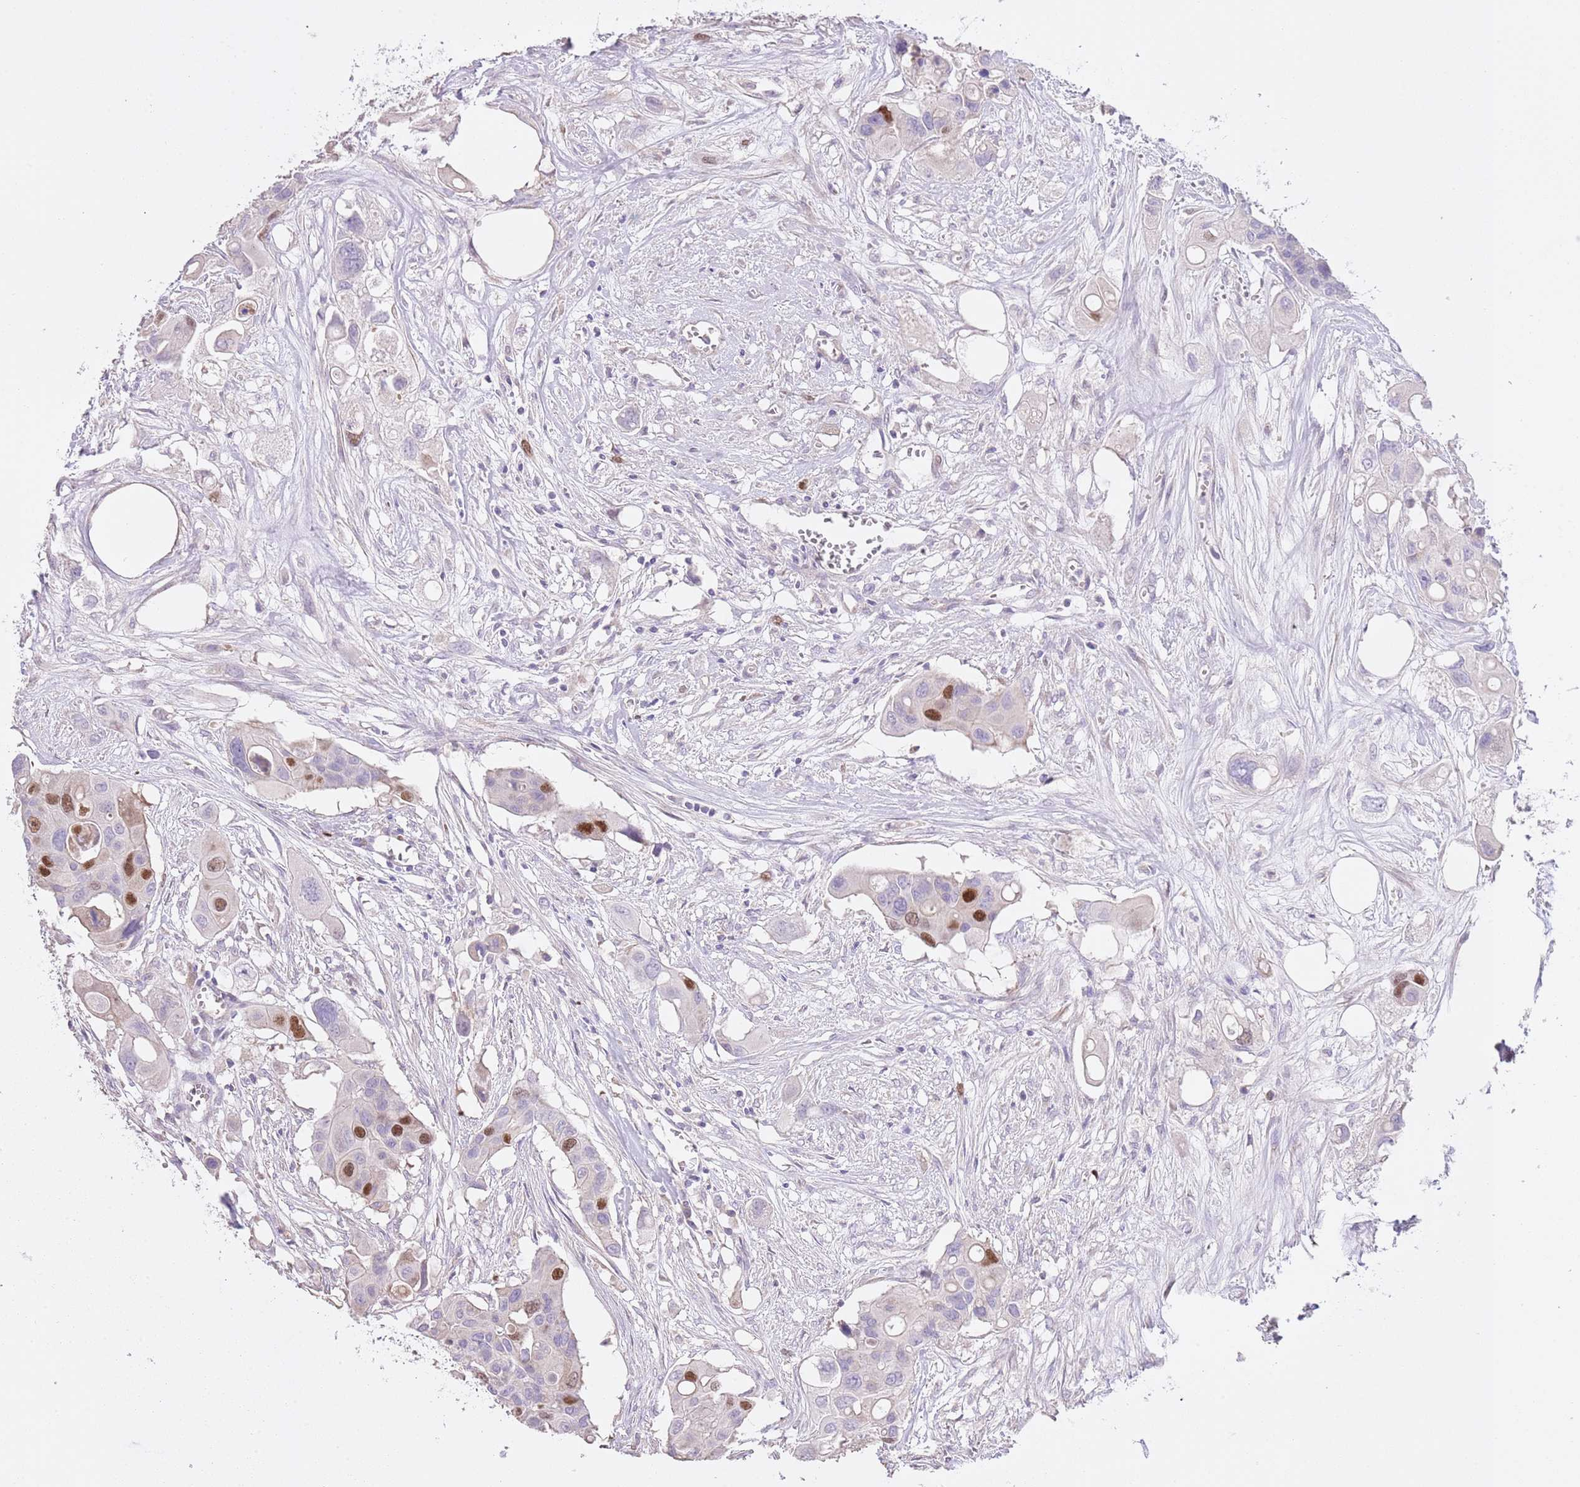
{"staining": {"intensity": "moderate", "quantity": "25%-75%", "location": "nuclear"}, "tissue": "colorectal cancer", "cell_type": "Tumor cells", "image_type": "cancer", "snomed": [{"axis": "morphology", "description": "Adenocarcinoma, NOS"}, {"axis": "topography", "description": "Colon"}], "caption": "Immunohistochemistry (IHC) of colorectal cancer (adenocarcinoma) reveals medium levels of moderate nuclear staining in about 25%-75% of tumor cells.", "gene": "GMNN", "patient": {"sex": "male", "age": 77}}